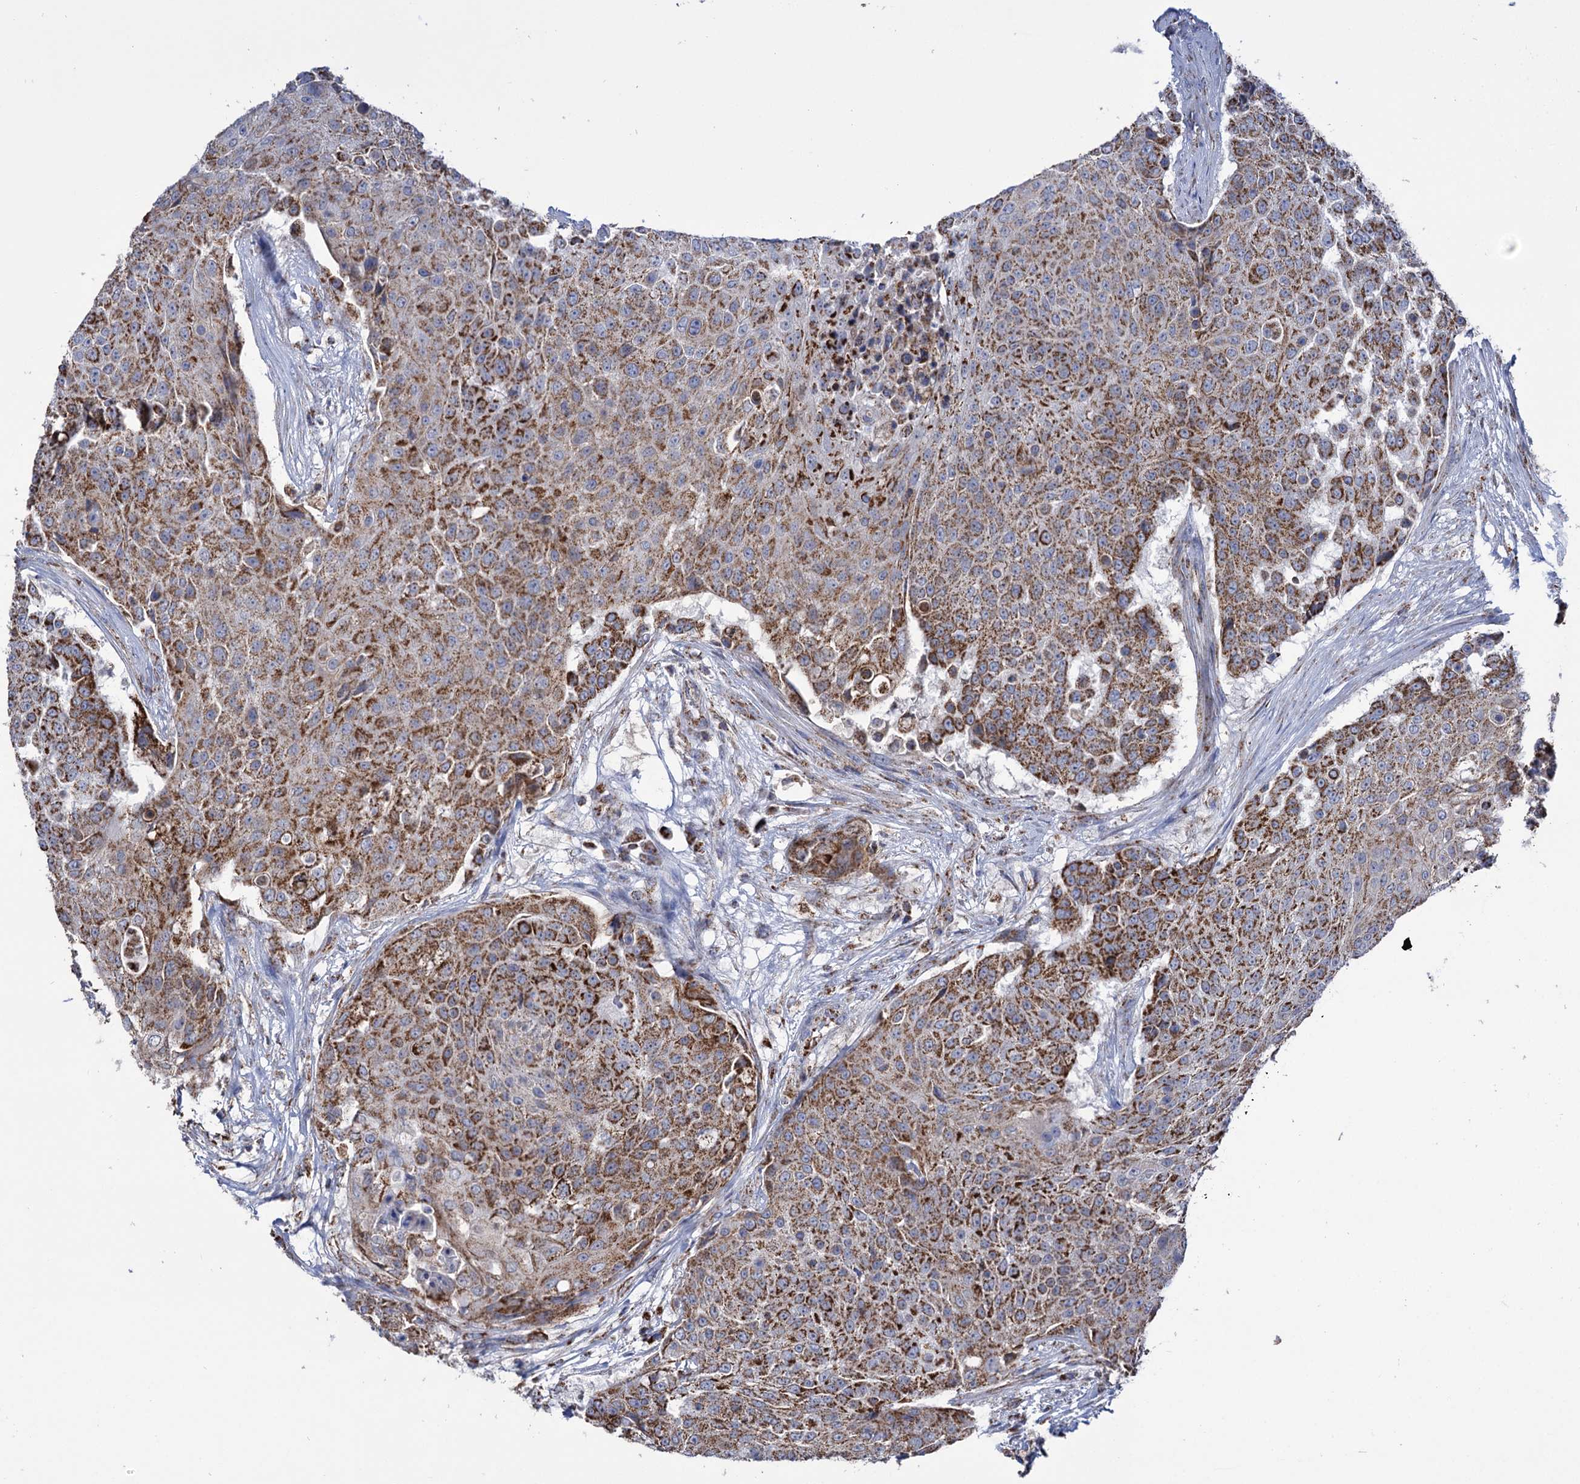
{"staining": {"intensity": "strong", "quantity": "25%-75%", "location": "cytoplasmic/membranous"}, "tissue": "urothelial cancer", "cell_type": "Tumor cells", "image_type": "cancer", "snomed": [{"axis": "morphology", "description": "Urothelial carcinoma, High grade"}, {"axis": "topography", "description": "Urinary bladder"}], "caption": "A high-resolution micrograph shows IHC staining of high-grade urothelial carcinoma, which exhibits strong cytoplasmic/membranous expression in about 25%-75% of tumor cells.", "gene": "ABHD10", "patient": {"sex": "female", "age": 63}}